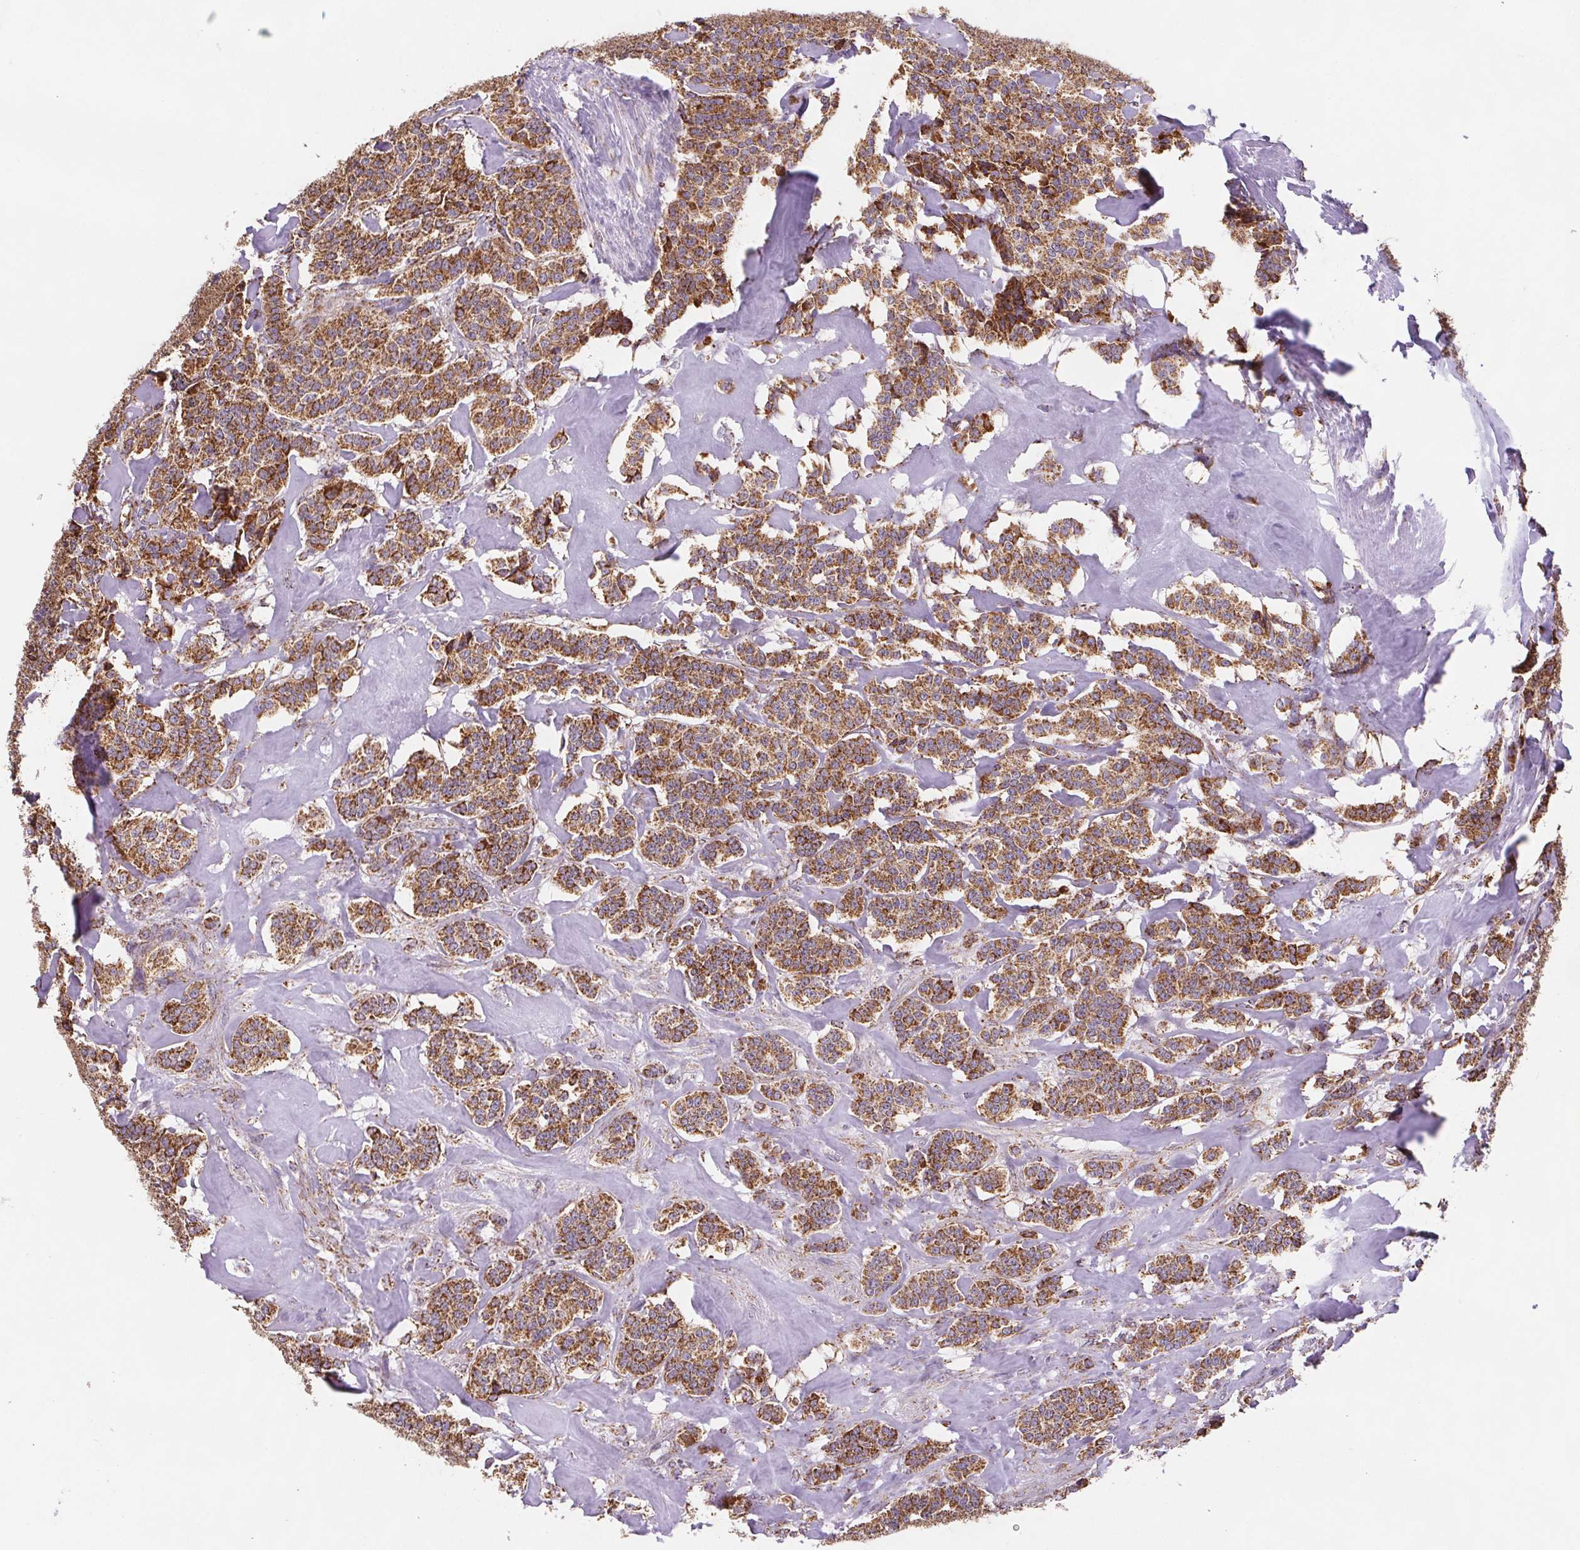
{"staining": {"intensity": "moderate", "quantity": ">75%", "location": "cytoplasmic/membranous"}, "tissue": "carcinoid", "cell_type": "Tumor cells", "image_type": "cancer", "snomed": [{"axis": "morphology", "description": "Normal tissue, NOS"}, {"axis": "morphology", "description": "Carcinoid, malignant, NOS"}, {"axis": "topography", "description": "Lung"}], "caption": "Brown immunohistochemical staining in carcinoid displays moderate cytoplasmic/membranous expression in approximately >75% of tumor cells. The staining was performed using DAB to visualize the protein expression in brown, while the nuclei were stained in blue with hematoxylin (Magnification: 20x).", "gene": "NIPSNAP2", "patient": {"sex": "female", "age": 46}}